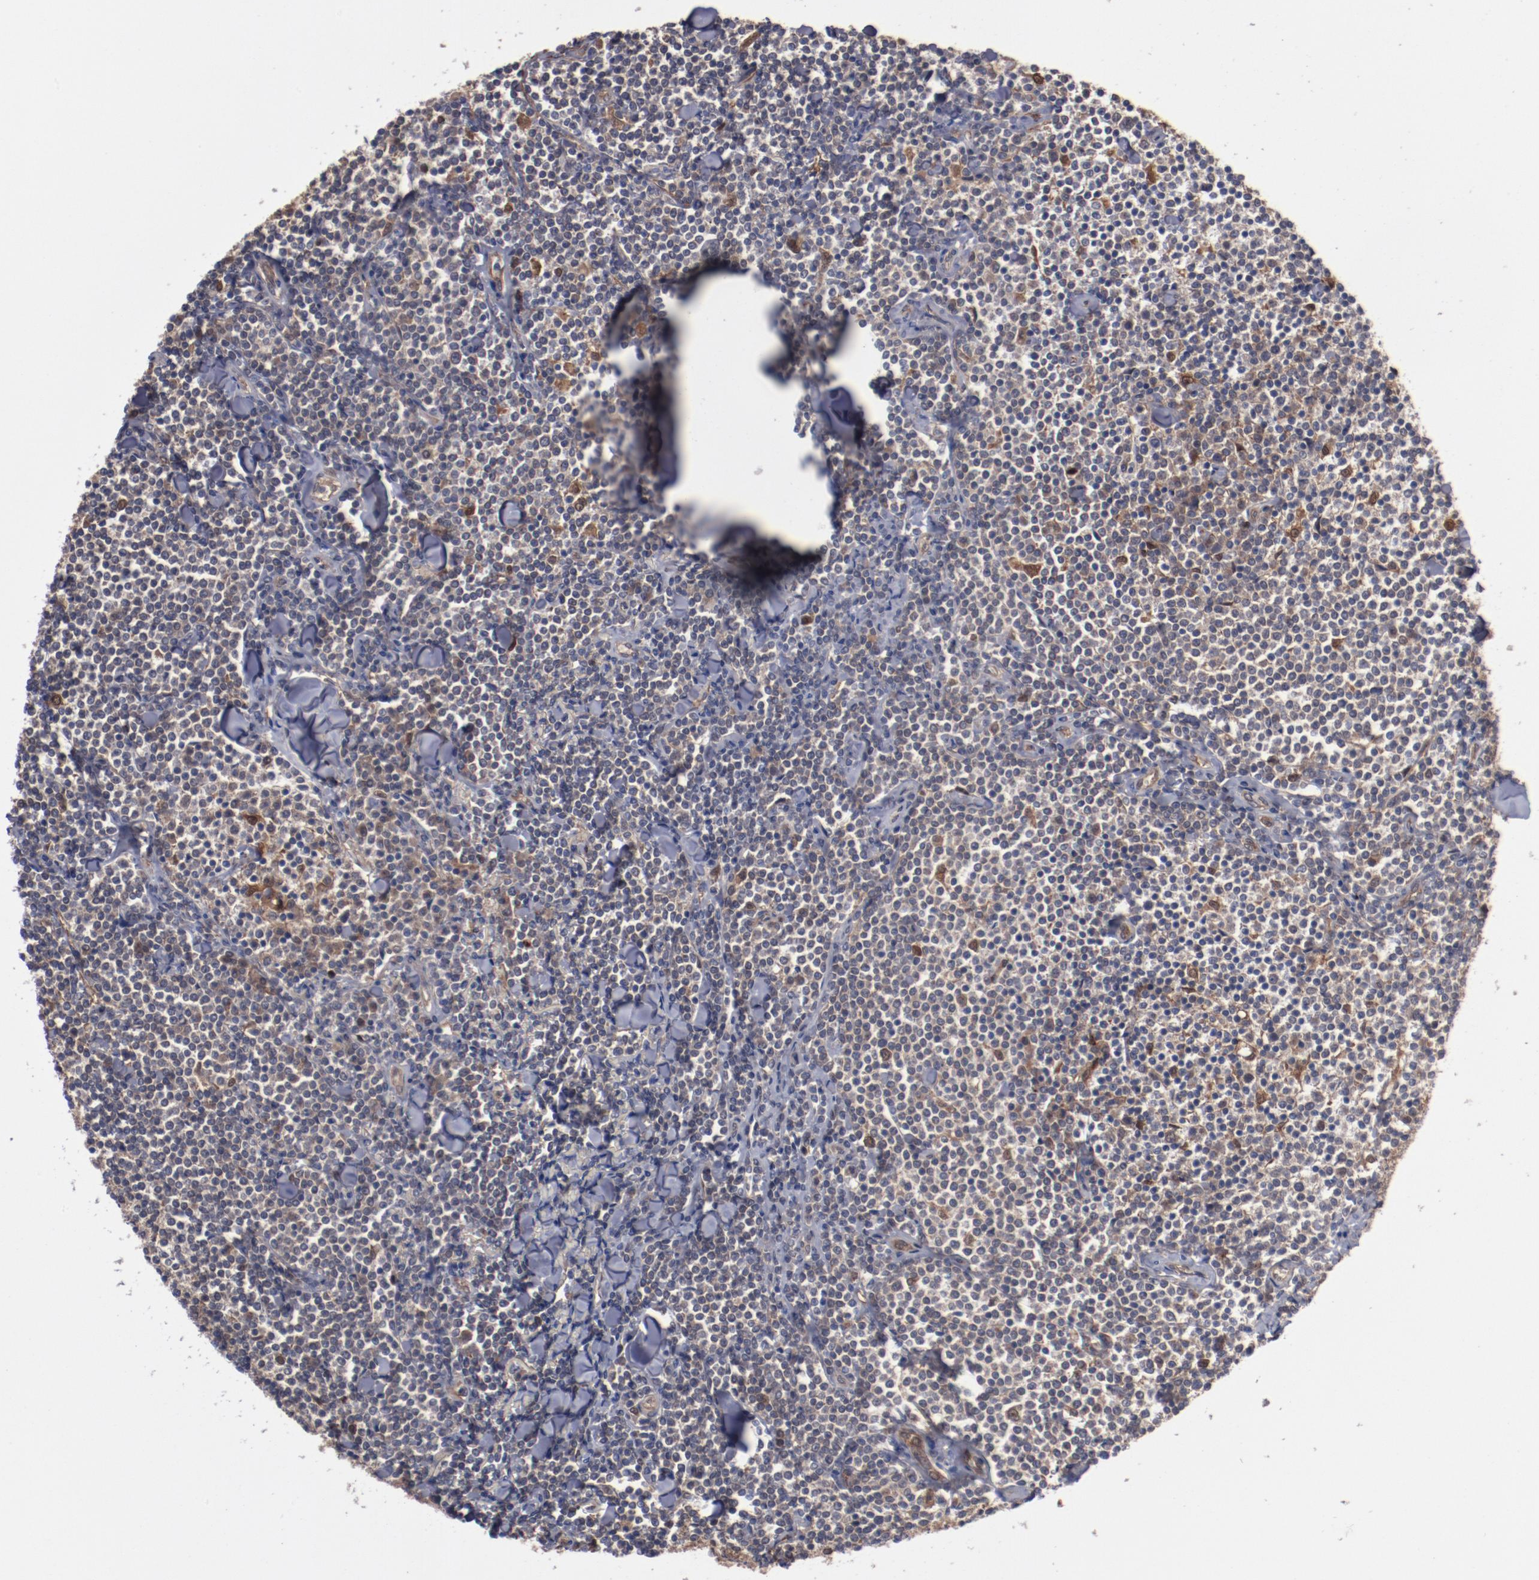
{"staining": {"intensity": "weak", "quantity": "25%-75%", "location": "cytoplasmic/membranous"}, "tissue": "lymphoma", "cell_type": "Tumor cells", "image_type": "cancer", "snomed": [{"axis": "morphology", "description": "Malignant lymphoma, non-Hodgkin's type, Low grade"}, {"axis": "topography", "description": "Soft tissue"}], "caption": "Malignant lymphoma, non-Hodgkin's type (low-grade) stained with DAB immunohistochemistry shows low levels of weak cytoplasmic/membranous expression in approximately 25%-75% of tumor cells.", "gene": "DNAAF2", "patient": {"sex": "male", "age": 92}}